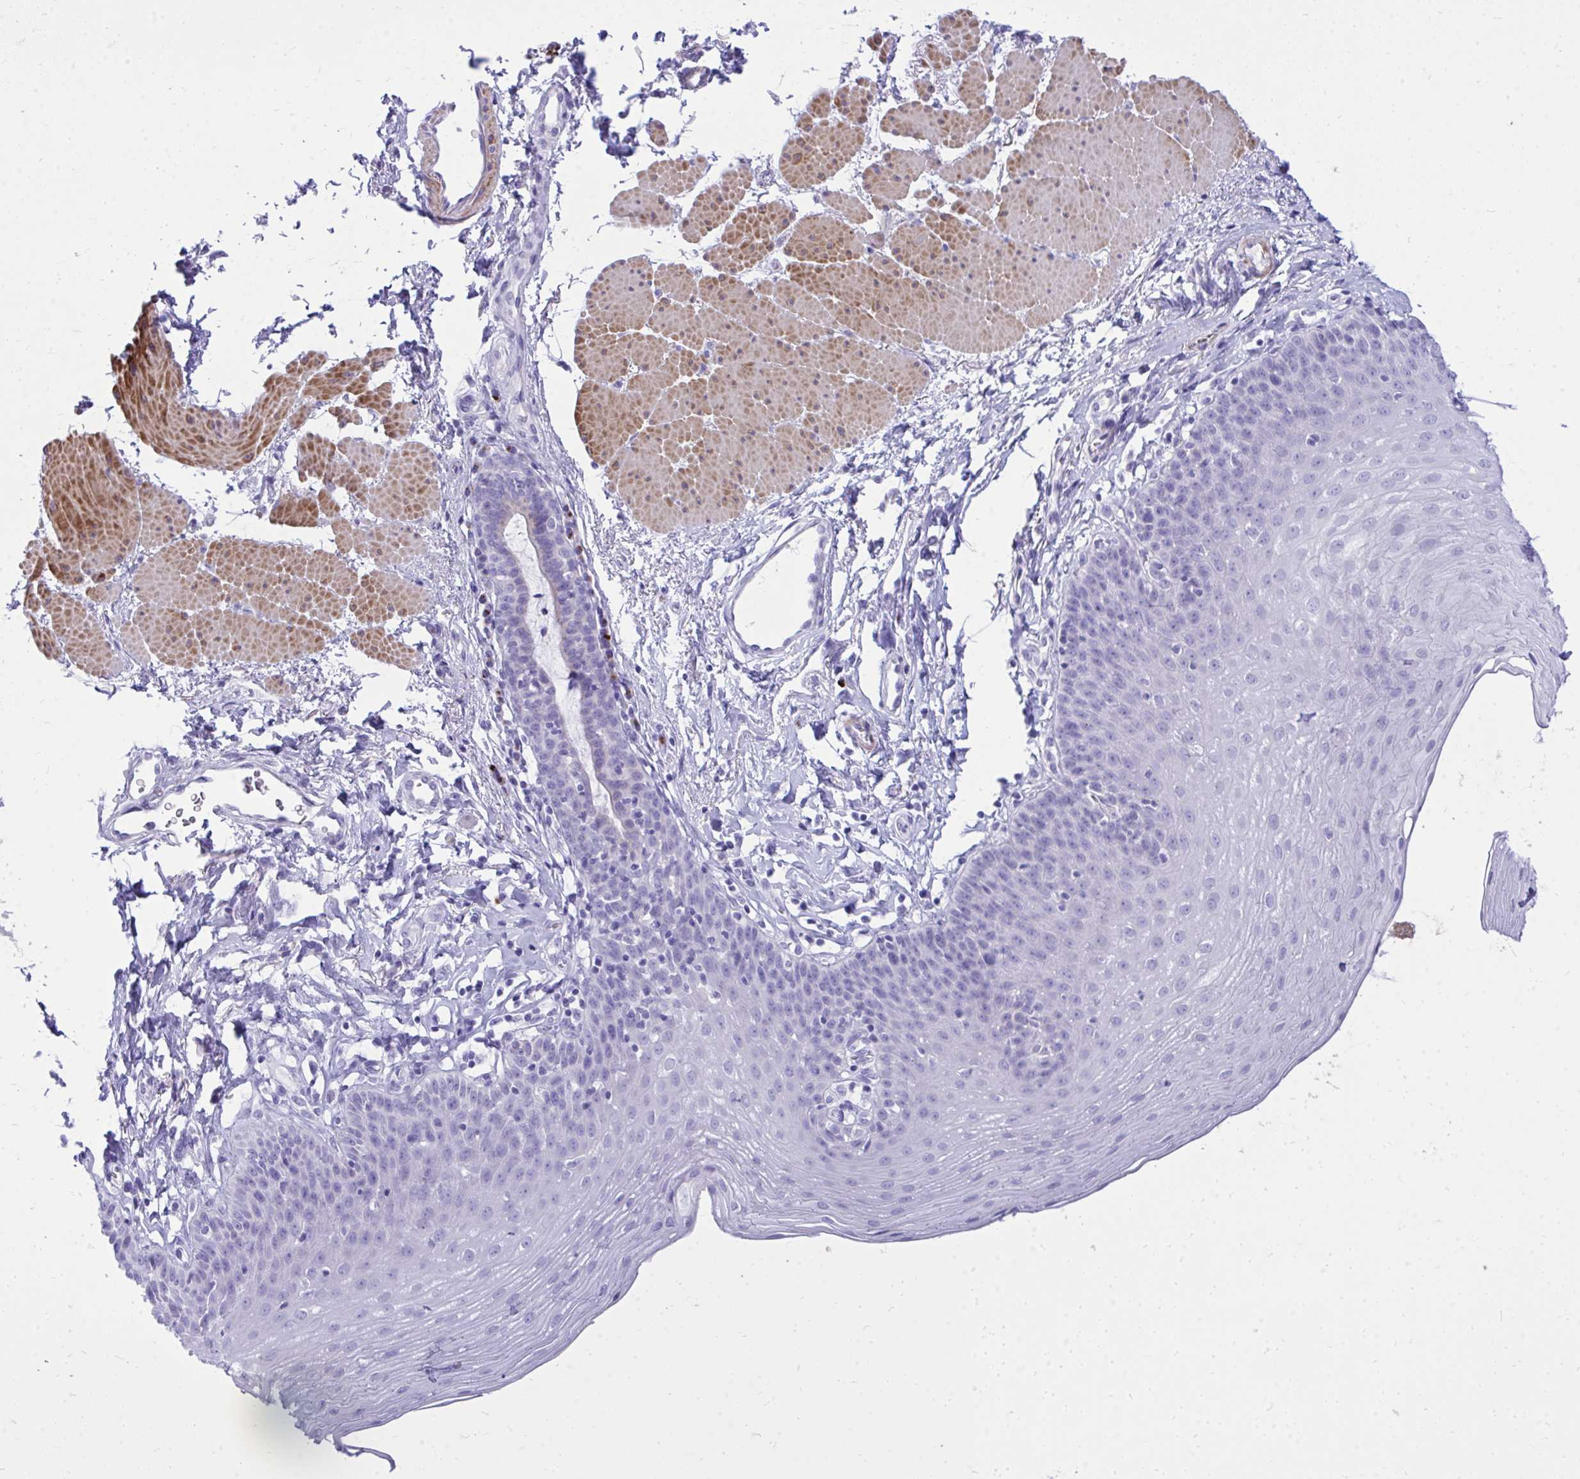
{"staining": {"intensity": "negative", "quantity": "none", "location": "none"}, "tissue": "esophagus", "cell_type": "Squamous epithelial cells", "image_type": "normal", "snomed": [{"axis": "morphology", "description": "Normal tissue, NOS"}, {"axis": "topography", "description": "Esophagus"}], "caption": "An immunohistochemistry image of unremarkable esophagus is shown. There is no staining in squamous epithelial cells of esophagus. The staining is performed using DAB brown chromogen with nuclei counter-stained in using hematoxylin.", "gene": "ANKDD1B", "patient": {"sex": "female", "age": 81}}